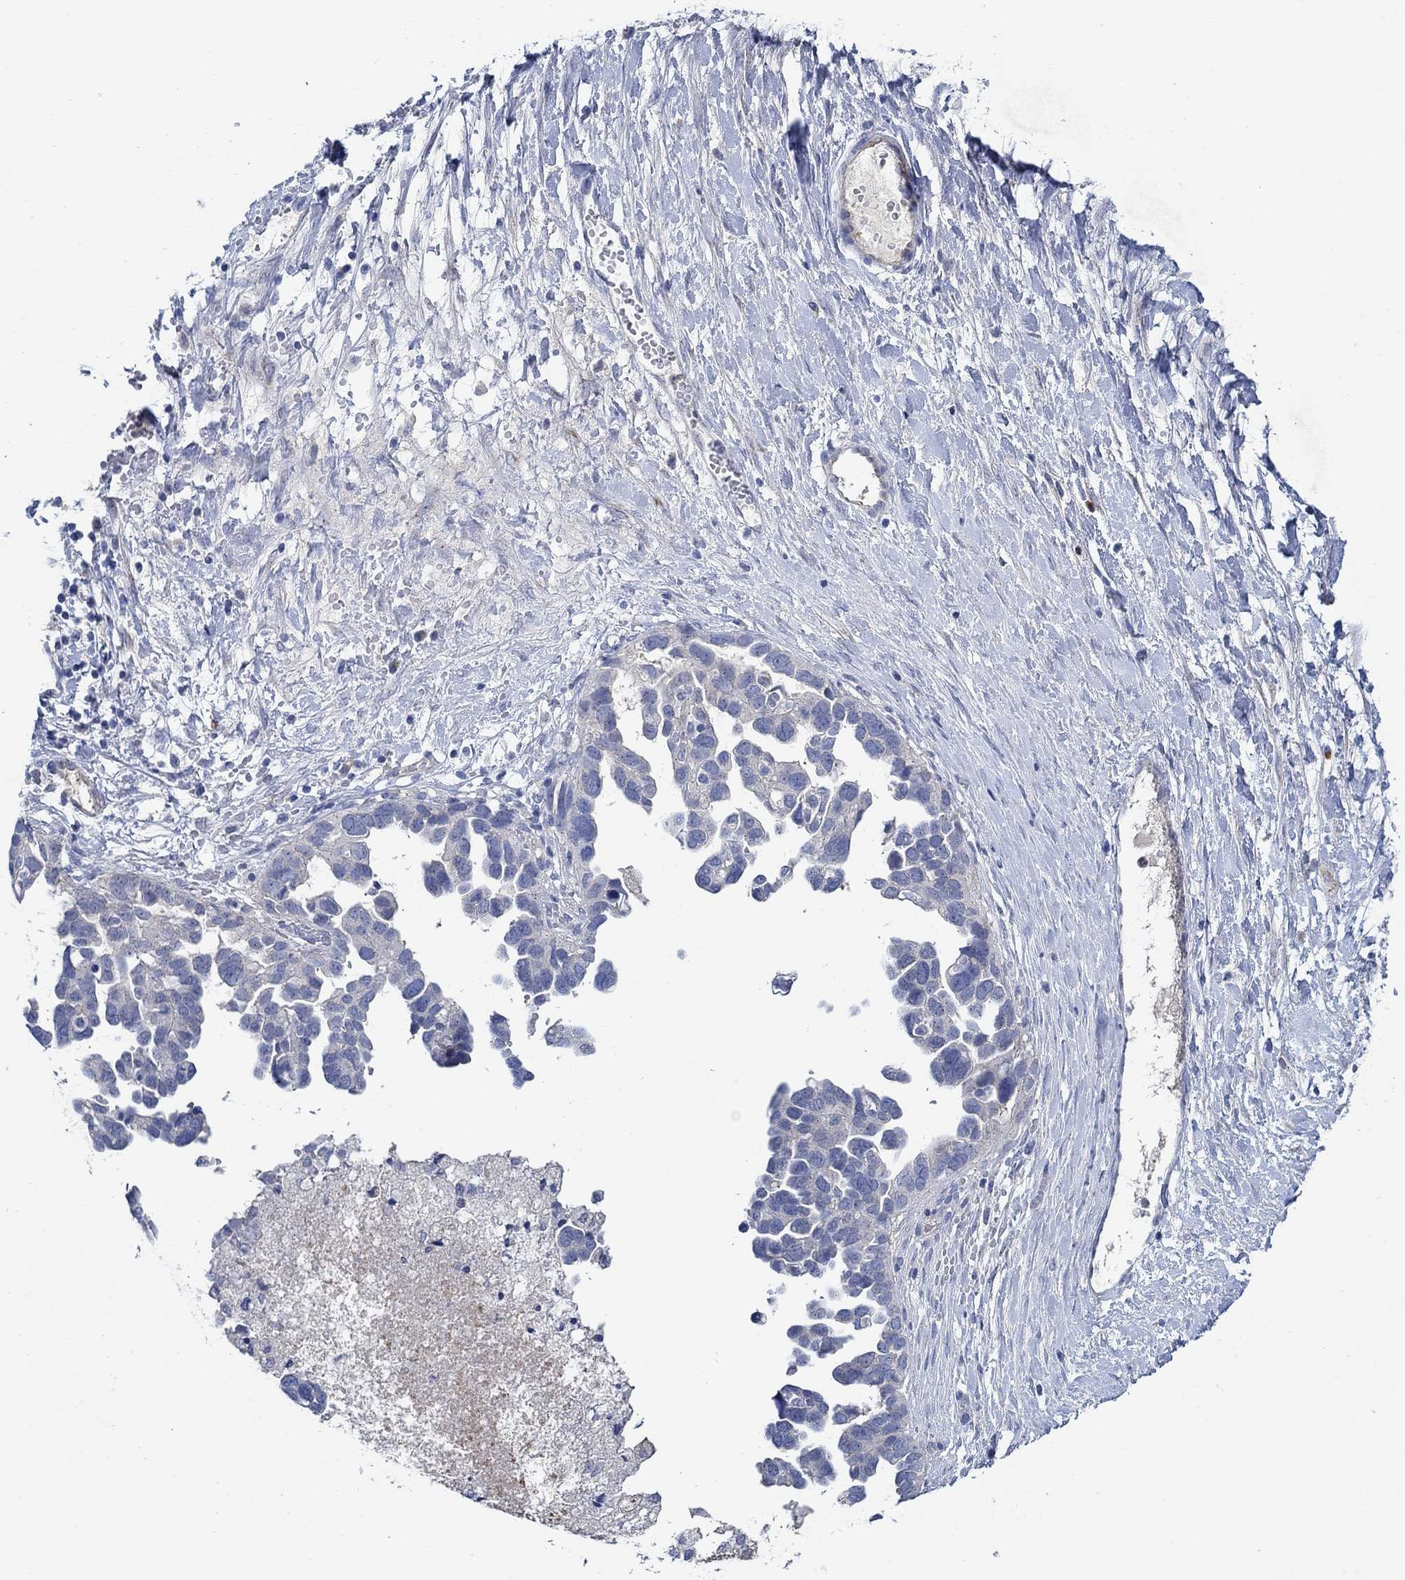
{"staining": {"intensity": "negative", "quantity": "none", "location": "none"}, "tissue": "ovarian cancer", "cell_type": "Tumor cells", "image_type": "cancer", "snomed": [{"axis": "morphology", "description": "Cystadenocarcinoma, serous, NOS"}, {"axis": "topography", "description": "Ovary"}], "caption": "Image shows no protein positivity in tumor cells of ovarian cancer (serous cystadenocarcinoma) tissue.", "gene": "CPM", "patient": {"sex": "female", "age": 54}}